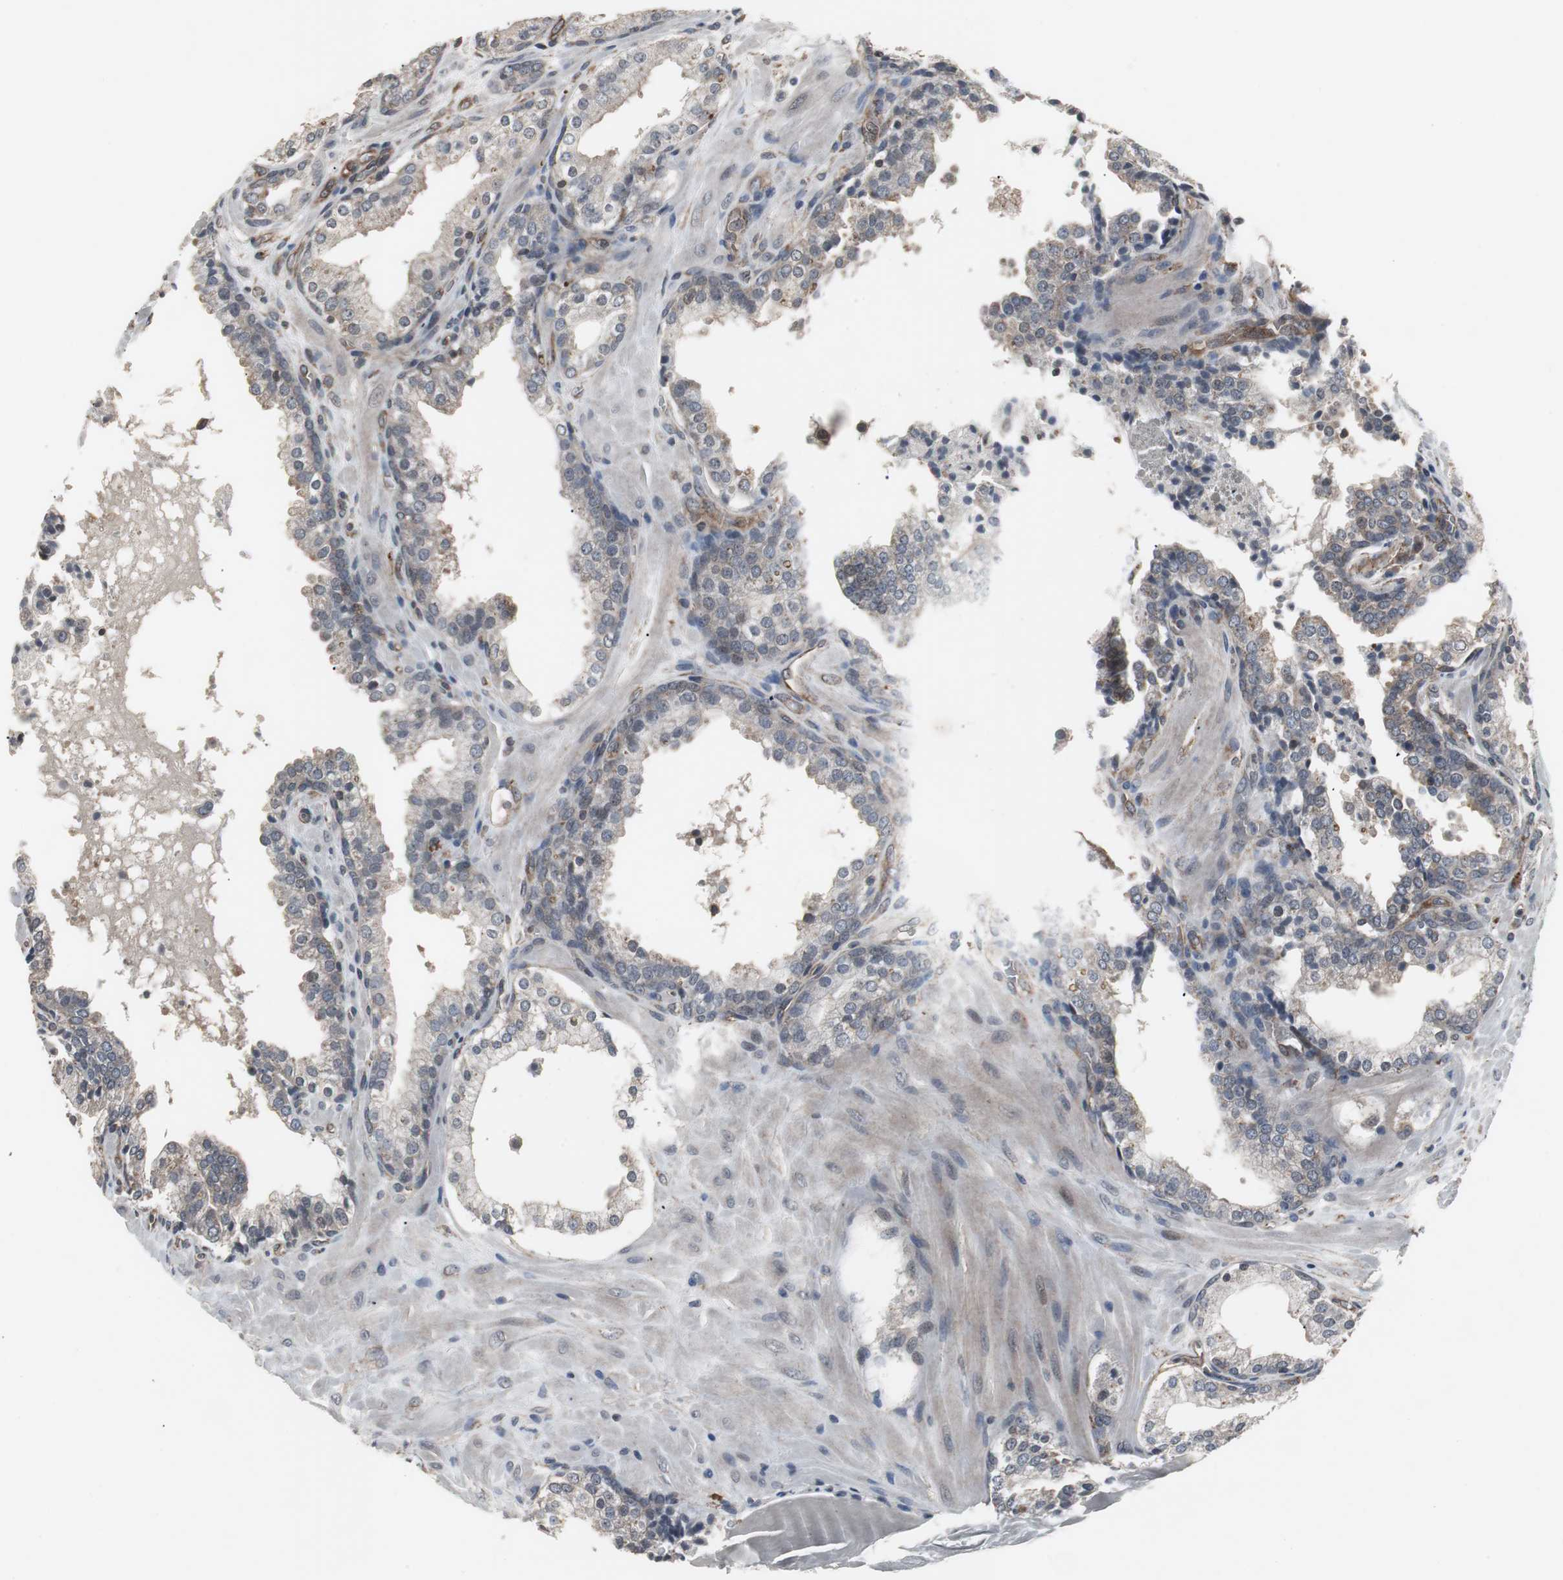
{"staining": {"intensity": "weak", "quantity": "25%-75%", "location": "cytoplasmic/membranous"}, "tissue": "prostate cancer", "cell_type": "Tumor cells", "image_type": "cancer", "snomed": [{"axis": "morphology", "description": "Adenocarcinoma, High grade"}, {"axis": "topography", "description": "Prostate"}], "caption": "Protein staining of prostate high-grade adenocarcinoma tissue demonstrates weak cytoplasmic/membranous expression in about 25%-75% of tumor cells. Using DAB (3,3'-diaminobenzidine) (brown) and hematoxylin (blue) stains, captured at high magnification using brightfield microscopy.", "gene": "ATP2B2", "patient": {"sex": "male", "age": 68}}